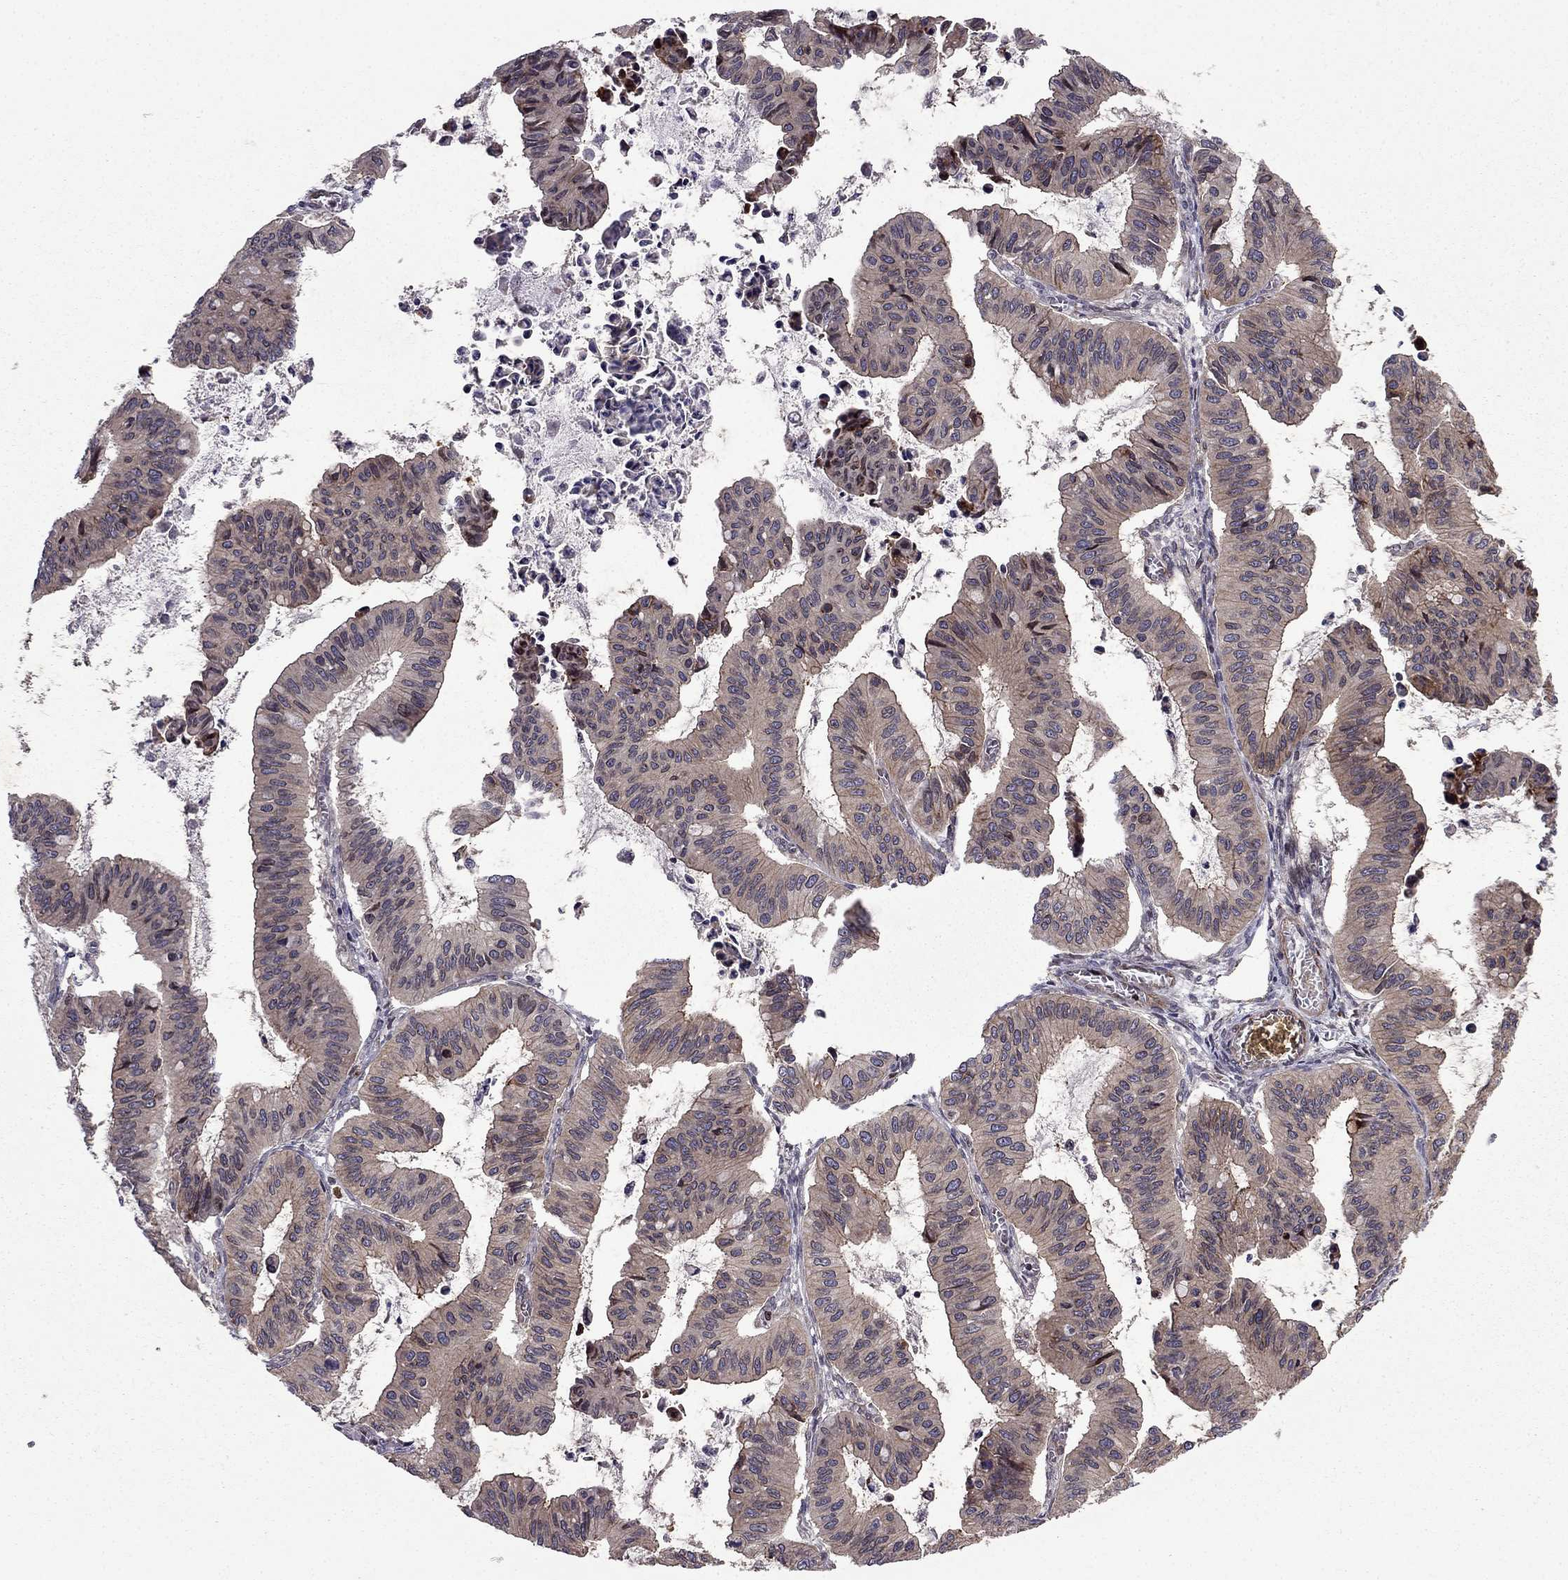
{"staining": {"intensity": "weak", "quantity": ">75%", "location": "cytoplasmic/membranous"}, "tissue": "ovarian cancer", "cell_type": "Tumor cells", "image_type": "cancer", "snomed": [{"axis": "morphology", "description": "Cystadenocarcinoma, mucinous, NOS"}, {"axis": "topography", "description": "Ovary"}], "caption": "This photomicrograph displays immunohistochemistry staining of human ovarian cancer, with low weak cytoplasmic/membranous expression in about >75% of tumor cells.", "gene": "CDC42BPA", "patient": {"sex": "female", "age": 72}}